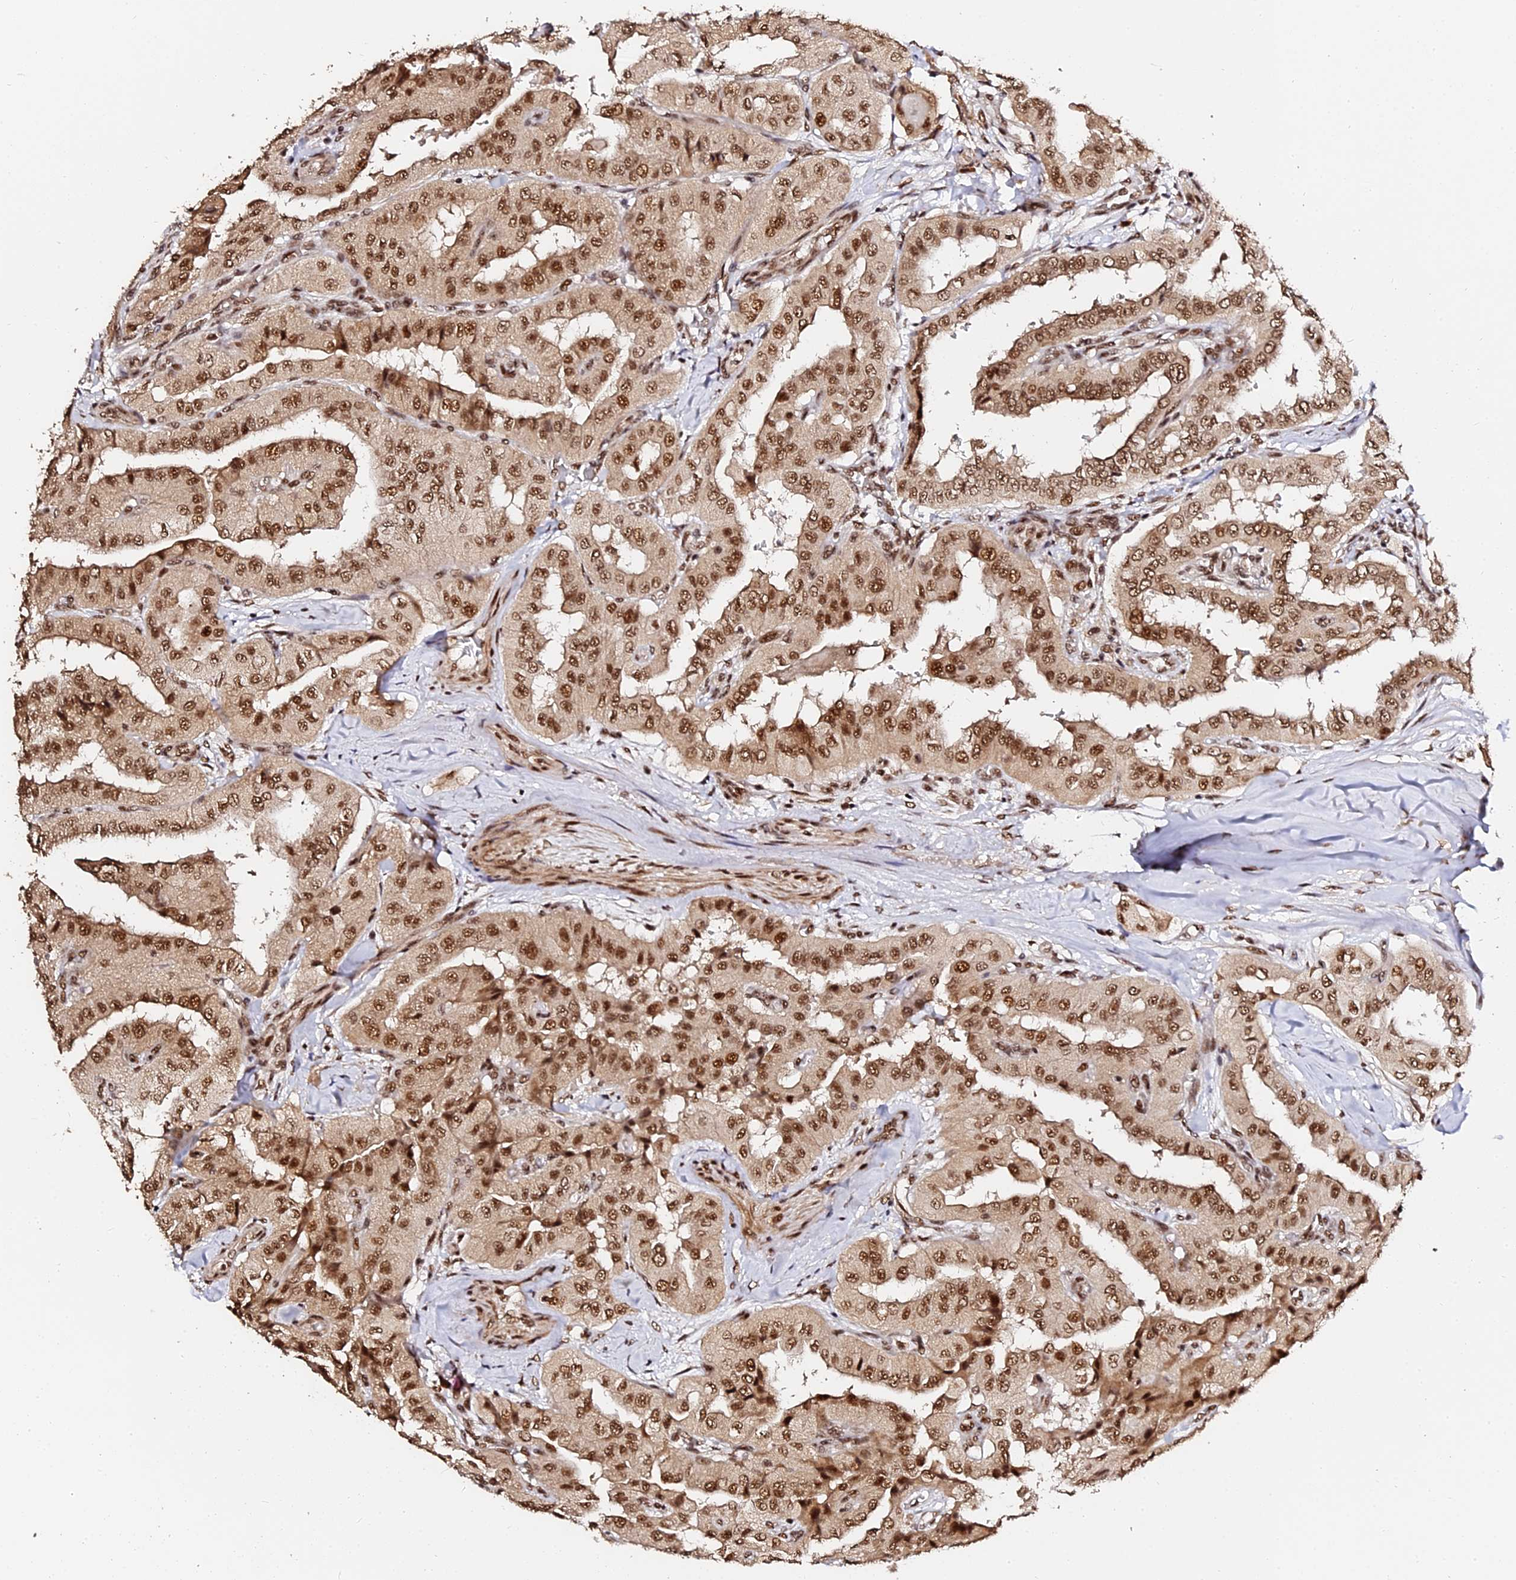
{"staining": {"intensity": "moderate", "quantity": ">75%", "location": "nuclear"}, "tissue": "thyroid cancer", "cell_type": "Tumor cells", "image_type": "cancer", "snomed": [{"axis": "morphology", "description": "Papillary adenocarcinoma, NOS"}, {"axis": "topography", "description": "Thyroid gland"}], "caption": "This photomicrograph demonstrates immunohistochemistry staining of thyroid papillary adenocarcinoma, with medium moderate nuclear staining in approximately >75% of tumor cells.", "gene": "MCRS1", "patient": {"sex": "female", "age": 59}}